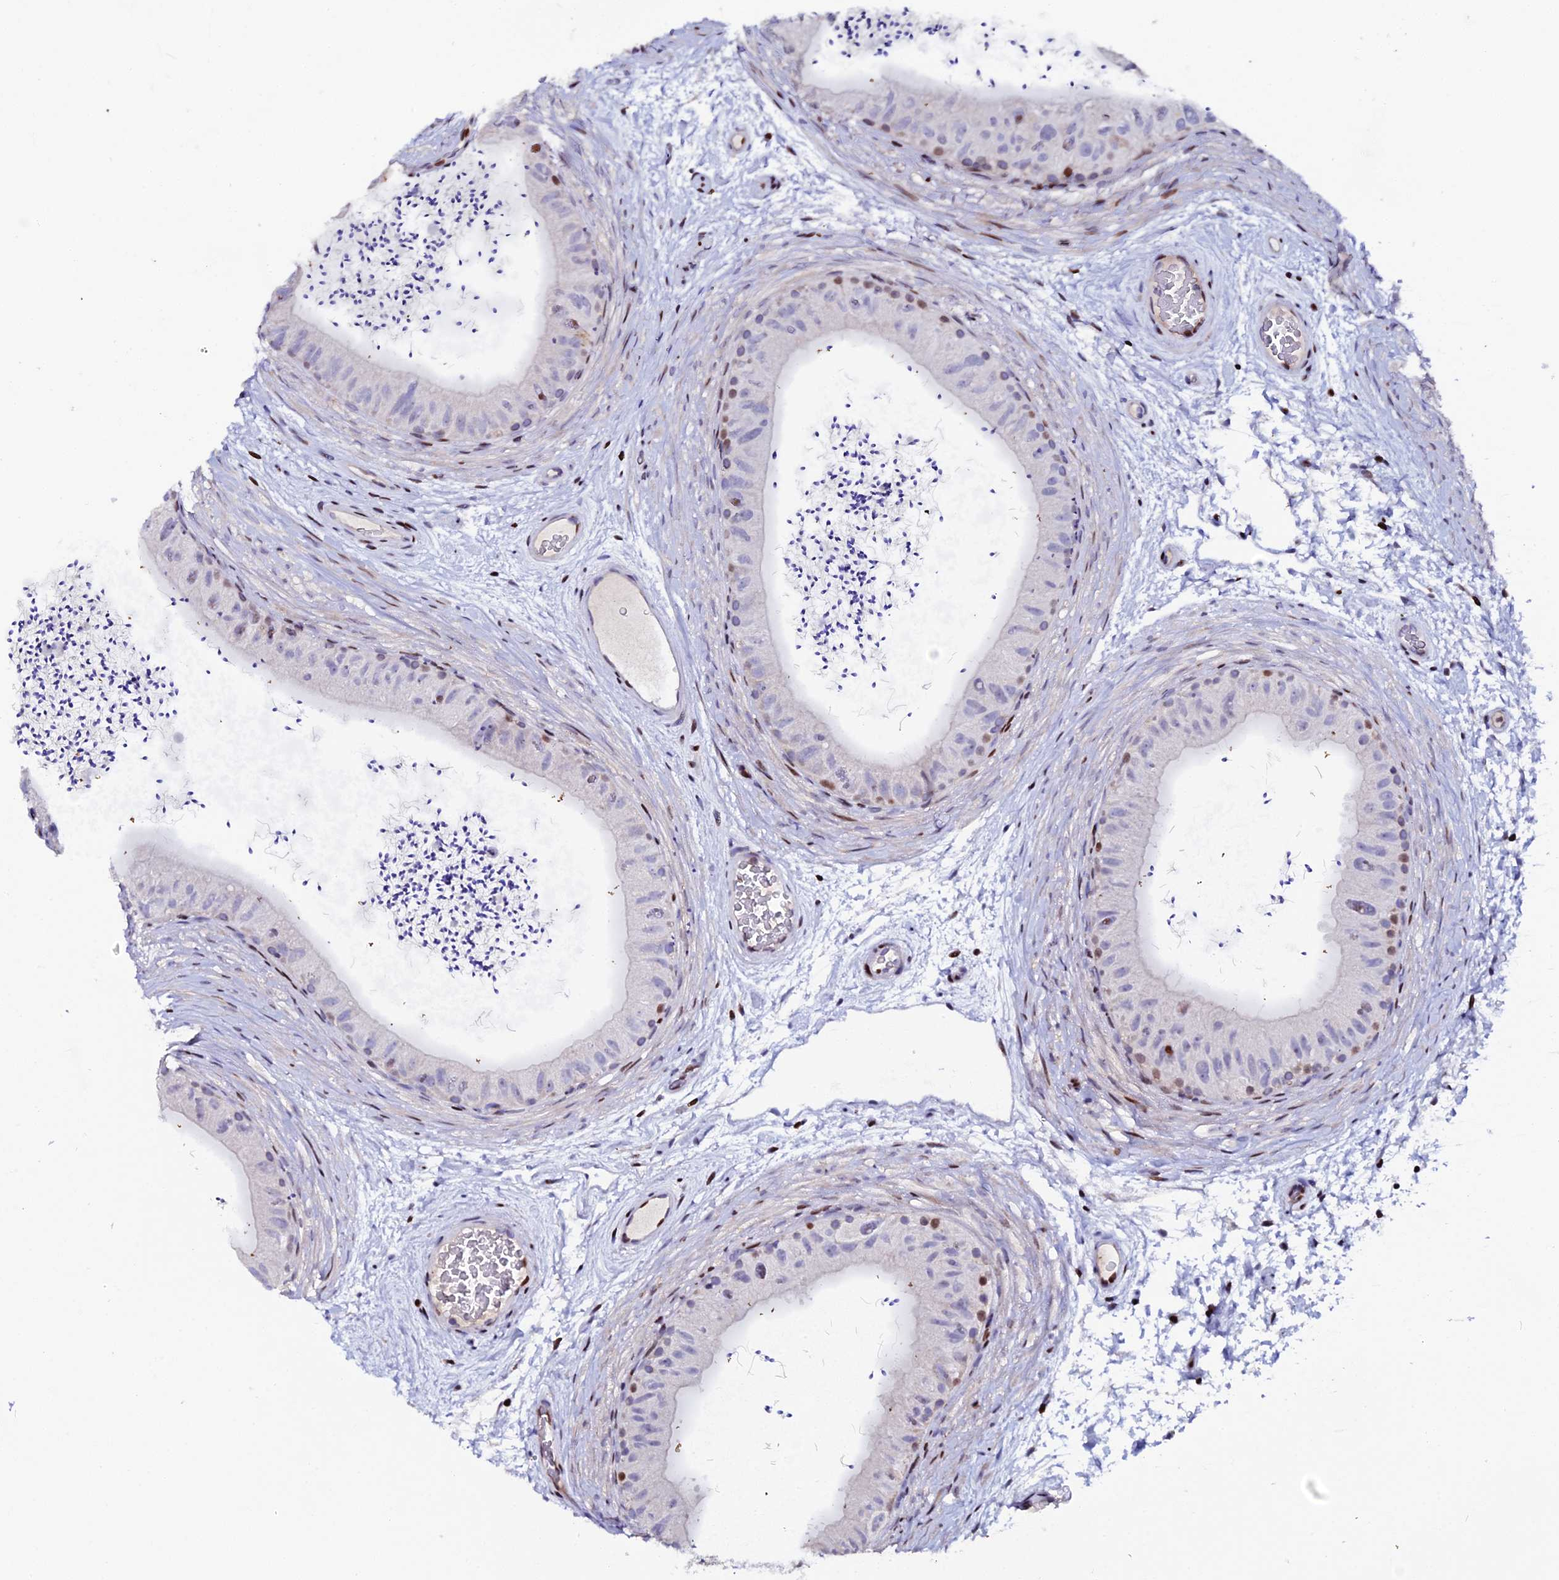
{"staining": {"intensity": "moderate", "quantity": "<25%", "location": "nuclear"}, "tissue": "epididymis", "cell_type": "Glandular cells", "image_type": "normal", "snomed": [{"axis": "morphology", "description": "Normal tissue, NOS"}, {"axis": "topography", "description": "Epididymis"}], "caption": "Protein expression analysis of unremarkable human epididymis reveals moderate nuclear expression in about <25% of glandular cells. (IHC, brightfield microscopy, high magnification).", "gene": "MYNN", "patient": {"sex": "male", "age": 50}}